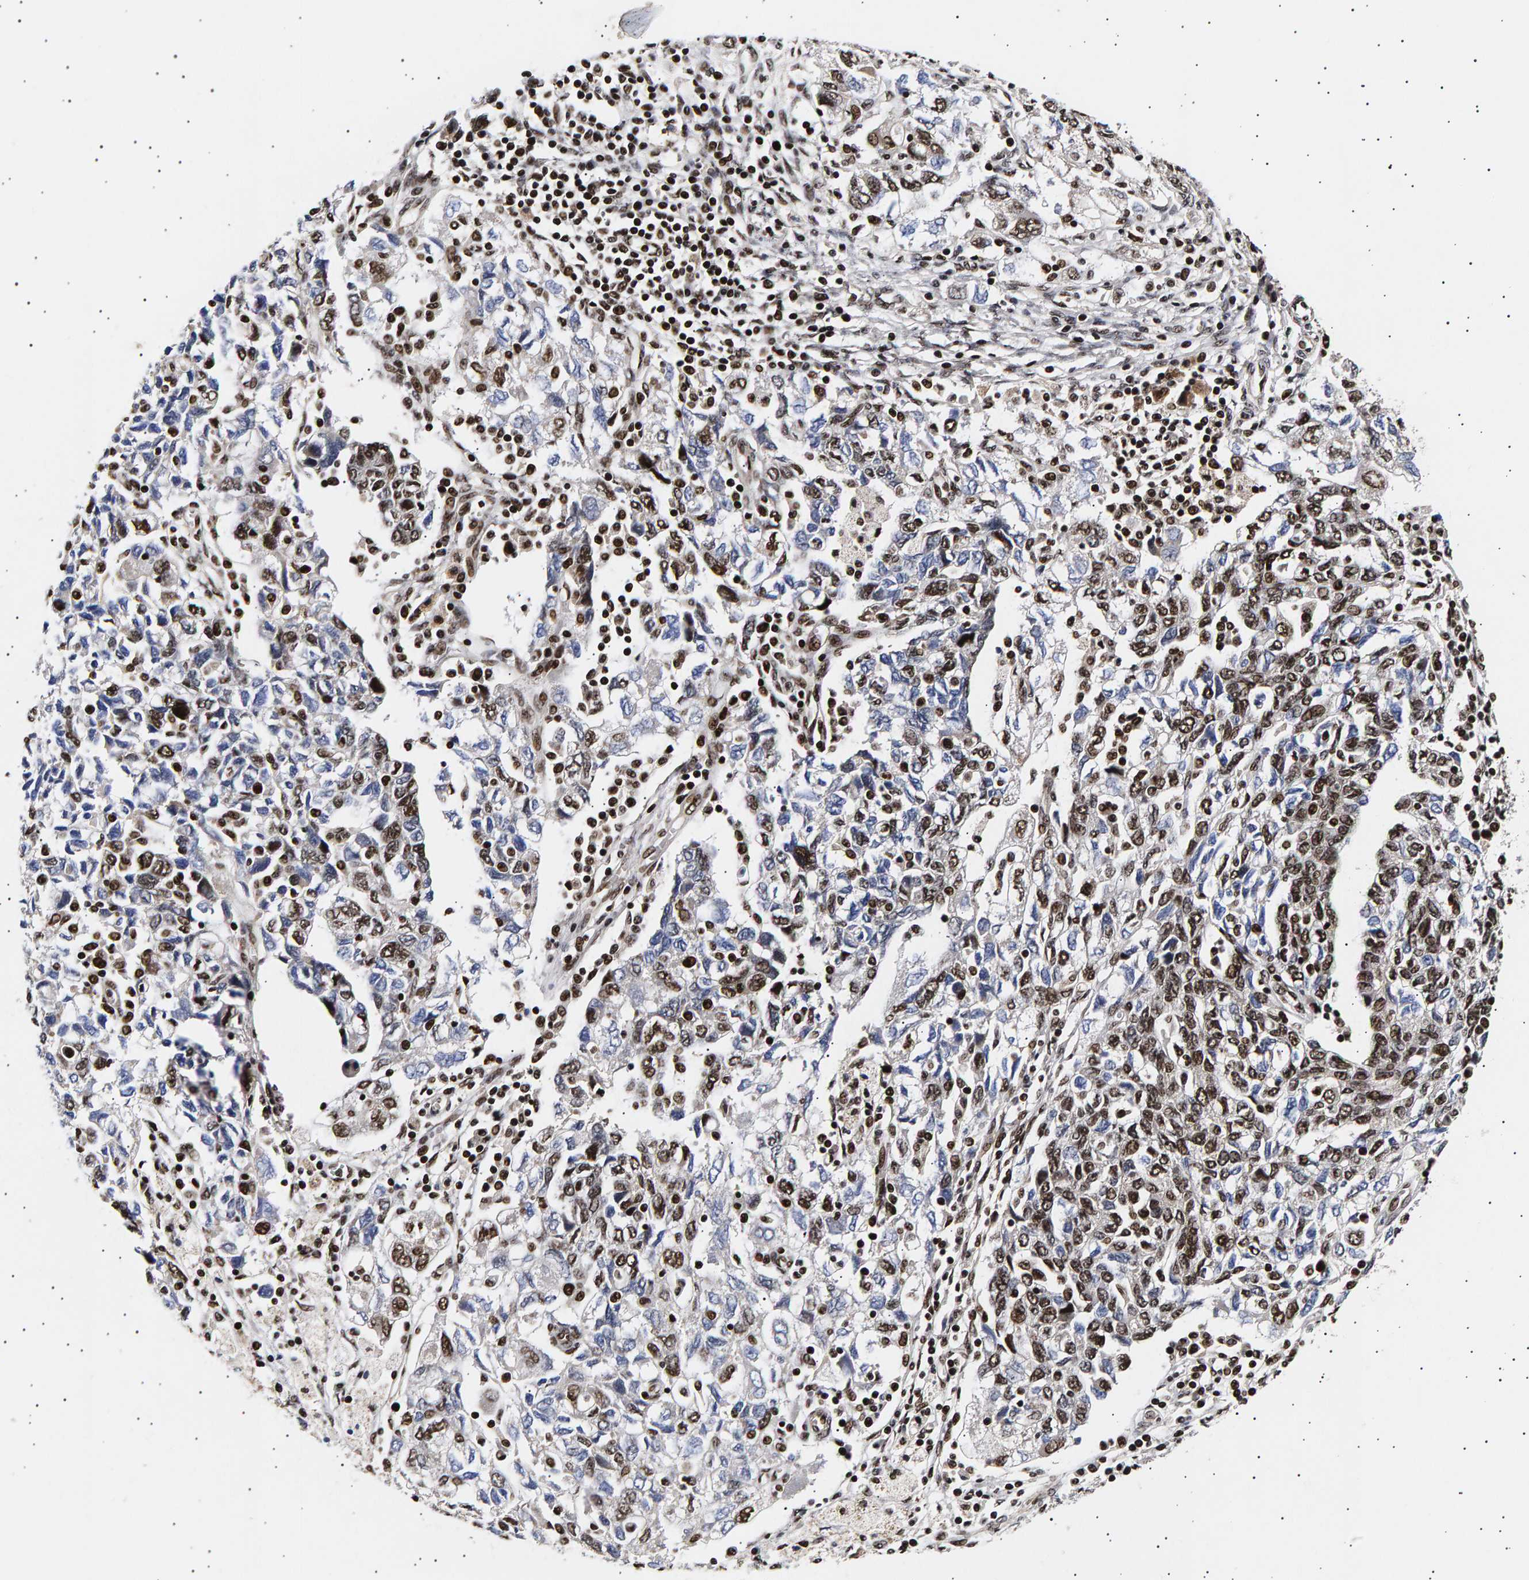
{"staining": {"intensity": "strong", "quantity": "25%-75%", "location": "nuclear"}, "tissue": "ovarian cancer", "cell_type": "Tumor cells", "image_type": "cancer", "snomed": [{"axis": "morphology", "description": "Carcinoma, NOS"}, {"axis": "morphology", "description": "Cystadenocarcinoma, serous, NOS"}, {"axis": "topography", "description": "Ovary"}], "caption": "Tumor cells reveal strong nuclear expression in approximately 25%-75% of cells in ovarian cancer.", "gene": "ANKRD40", "patient": {"sex": "female", "age": 69}}